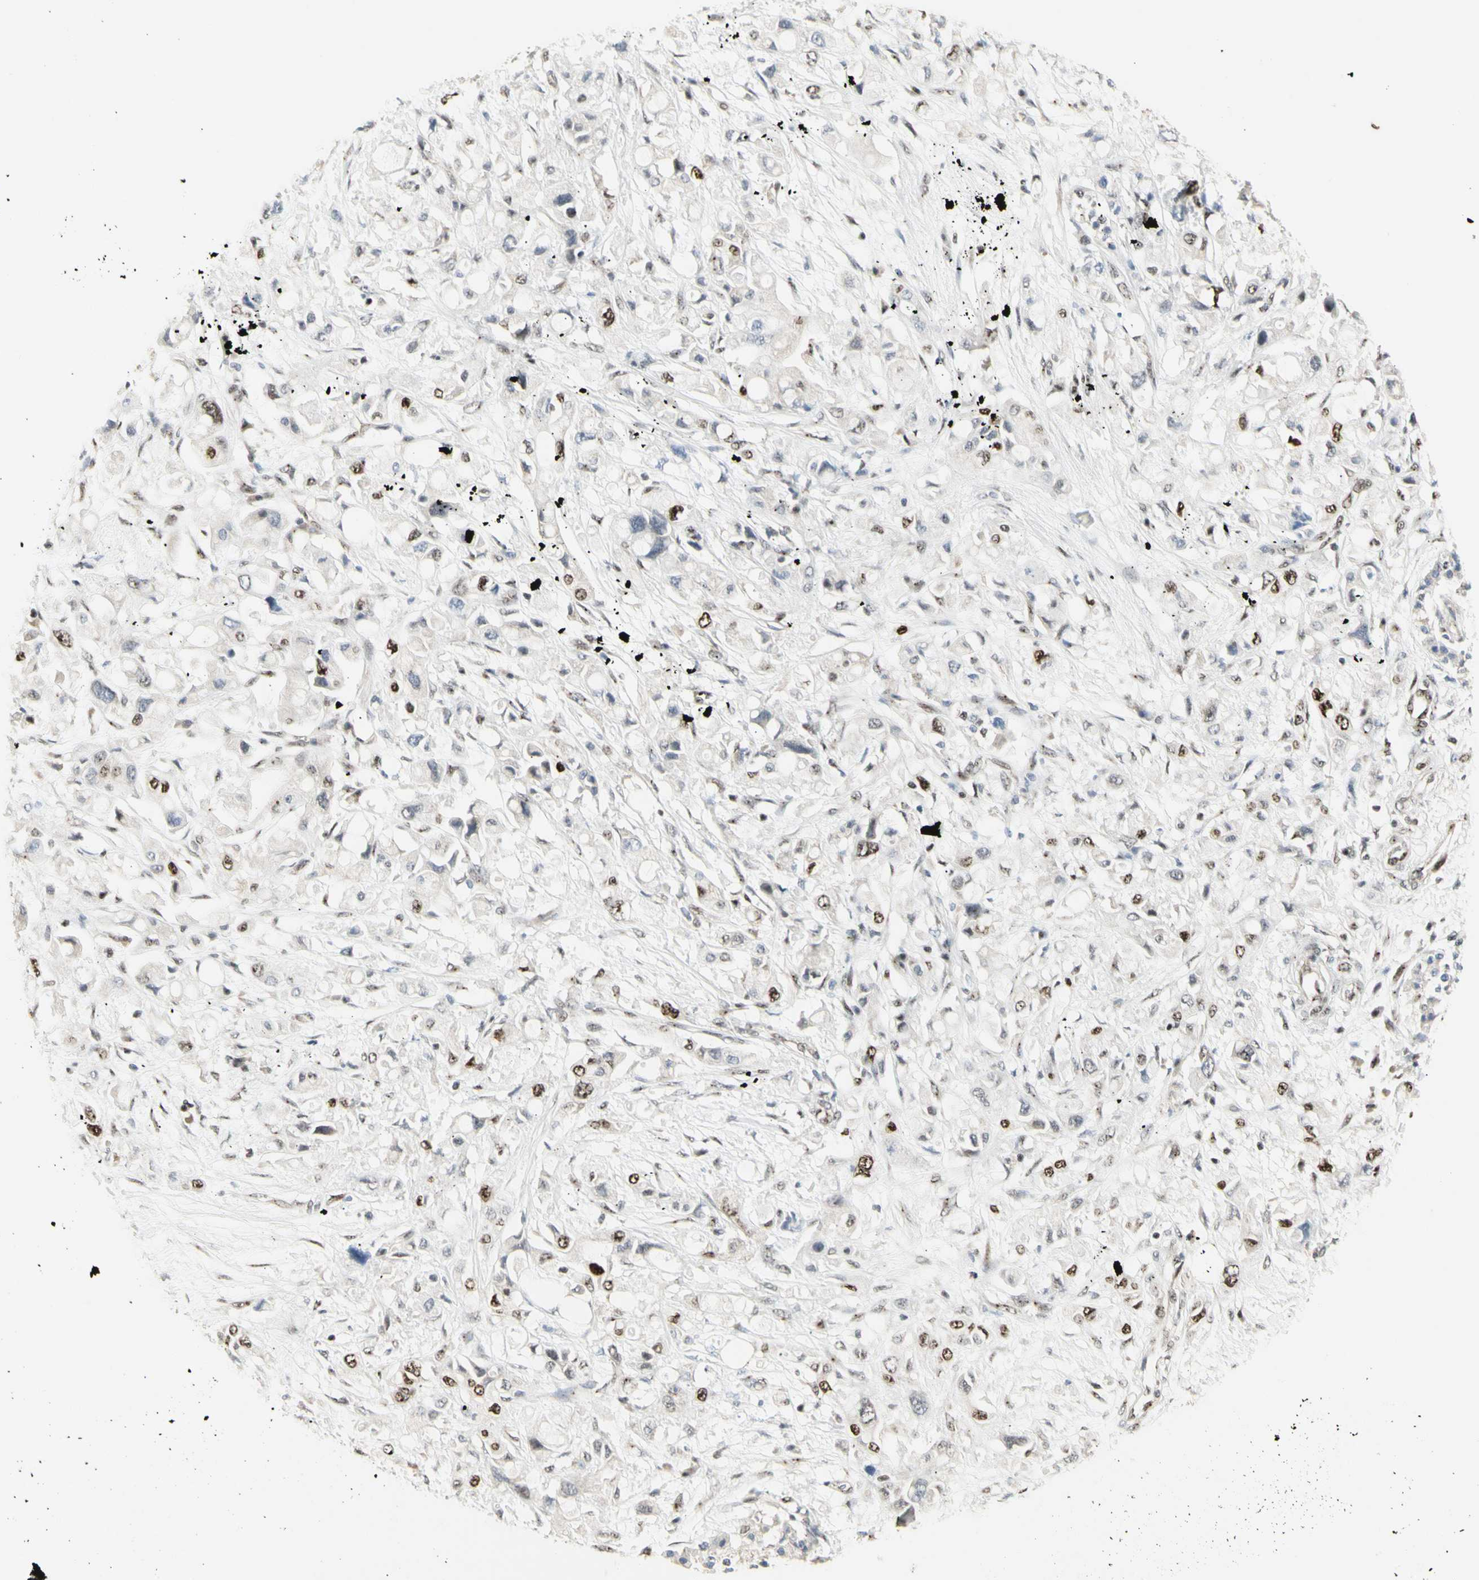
{"staining": {"intensity": "moderate", "quantity": "25%-75%", "location": "nuclear"}, "tissue": "pancreatic cancer", "cell_type": "Tumor cells", "image_type": "cancer", "snomed": [{"axis": "morphology", "description": "Adenocarcinoma, NOS"}, {"axis": "topography", "description": "Pancreas"}], "caption": "Protein staining of adenocarcinoma (pancreatic) tissue exhibits moderate nuclear staining in approximately 25%-75% of tumor cells.", "gene": "DHRS7B", "patient": {"sex": "female", "age": 56}}